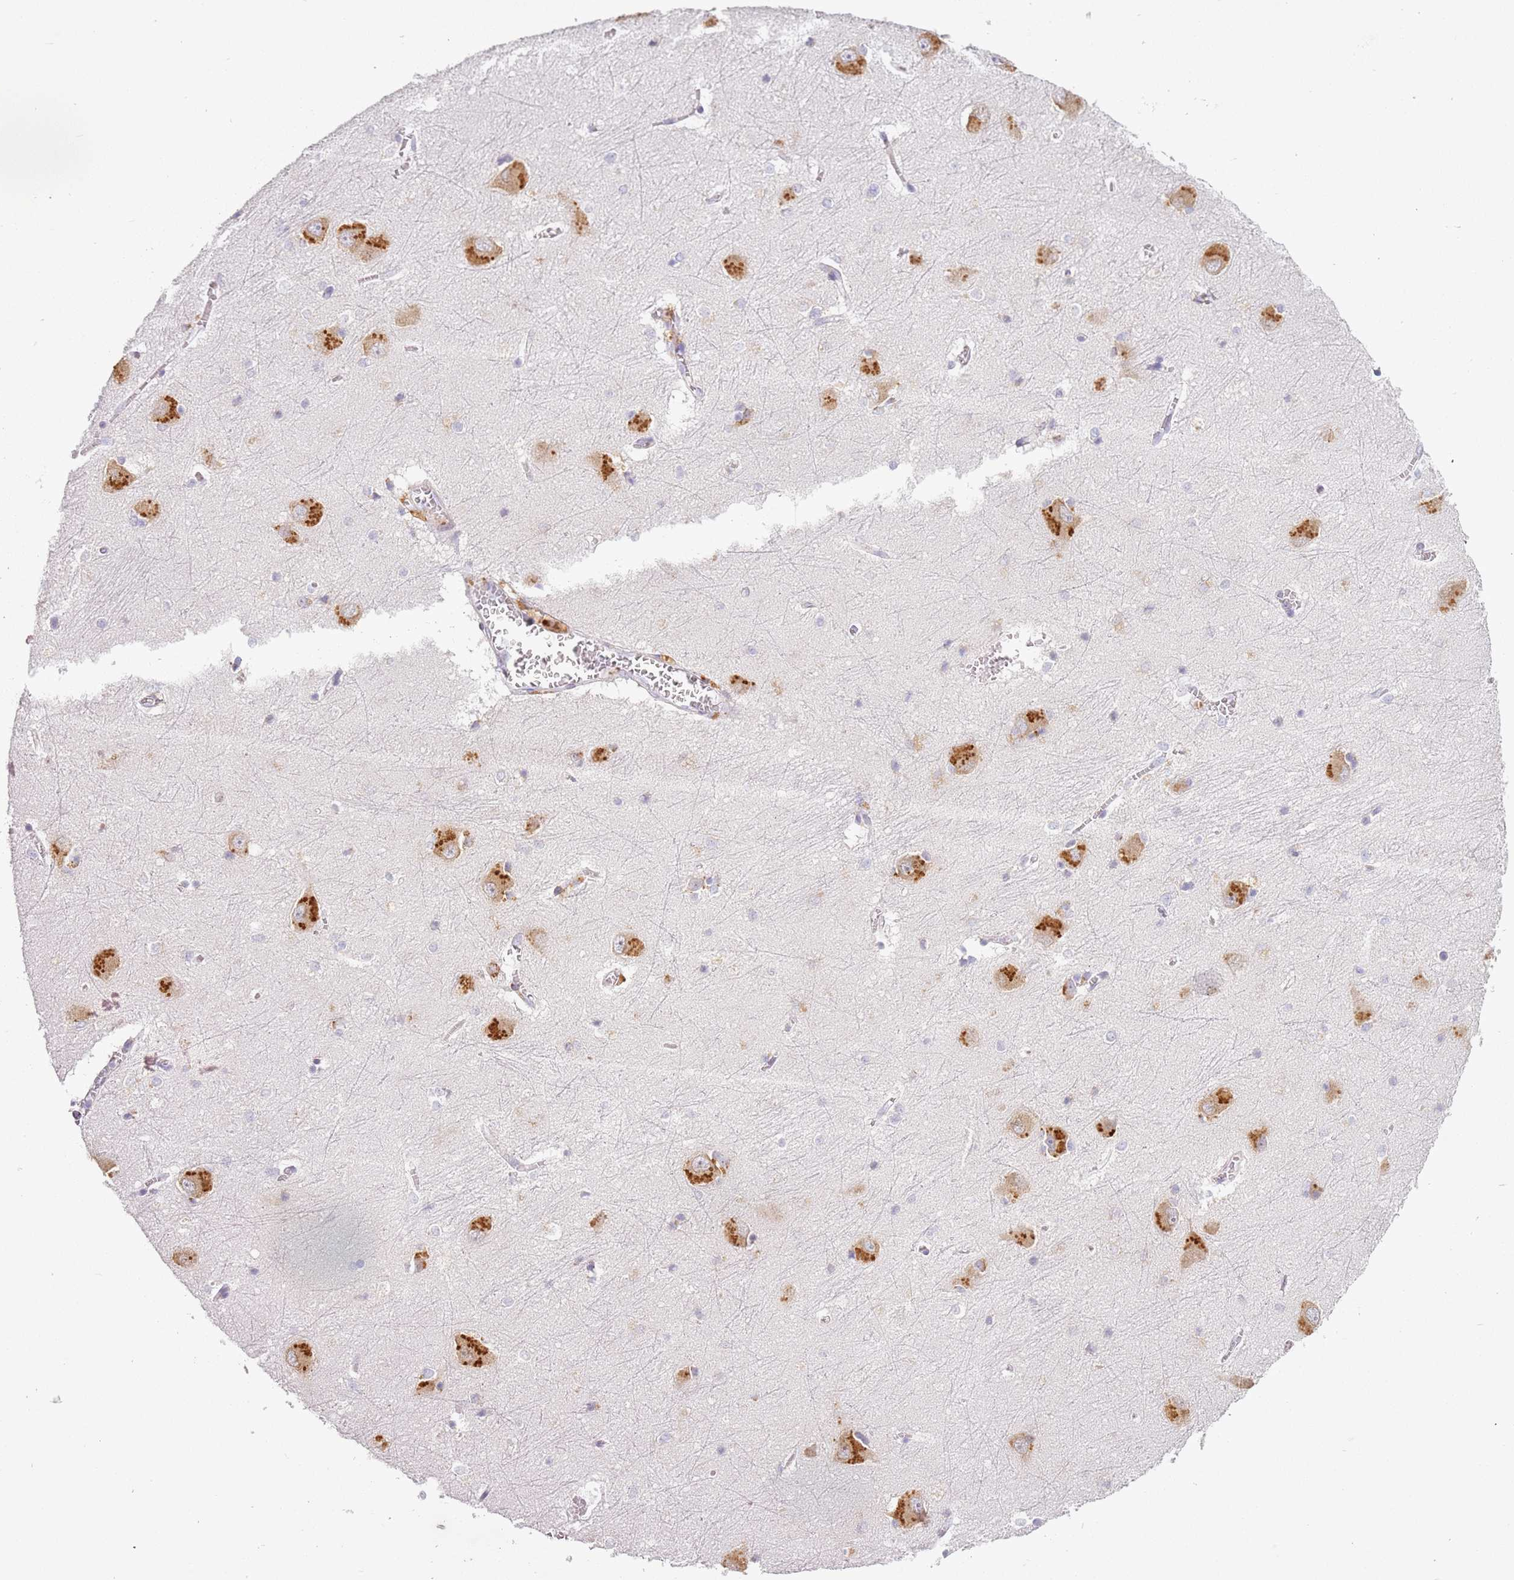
{"staining": {"intensity": "negative", "quantity": "none", "location": "none"}, "tissue": "caudate", "cell_type": "Glial cells", "image_type": "normal", "snomed": [{"axis": "morphology", "description": "Normal tissue, NOS"}, {"axis": "topography", "description": "Lateral ventricle wall"}], "caption": "Immunohistochemical staining of normal human caudate exhibits no significant expression in glial cells.", "gene": "RPS28", "patient": {"sex": "male", "age": 37}}